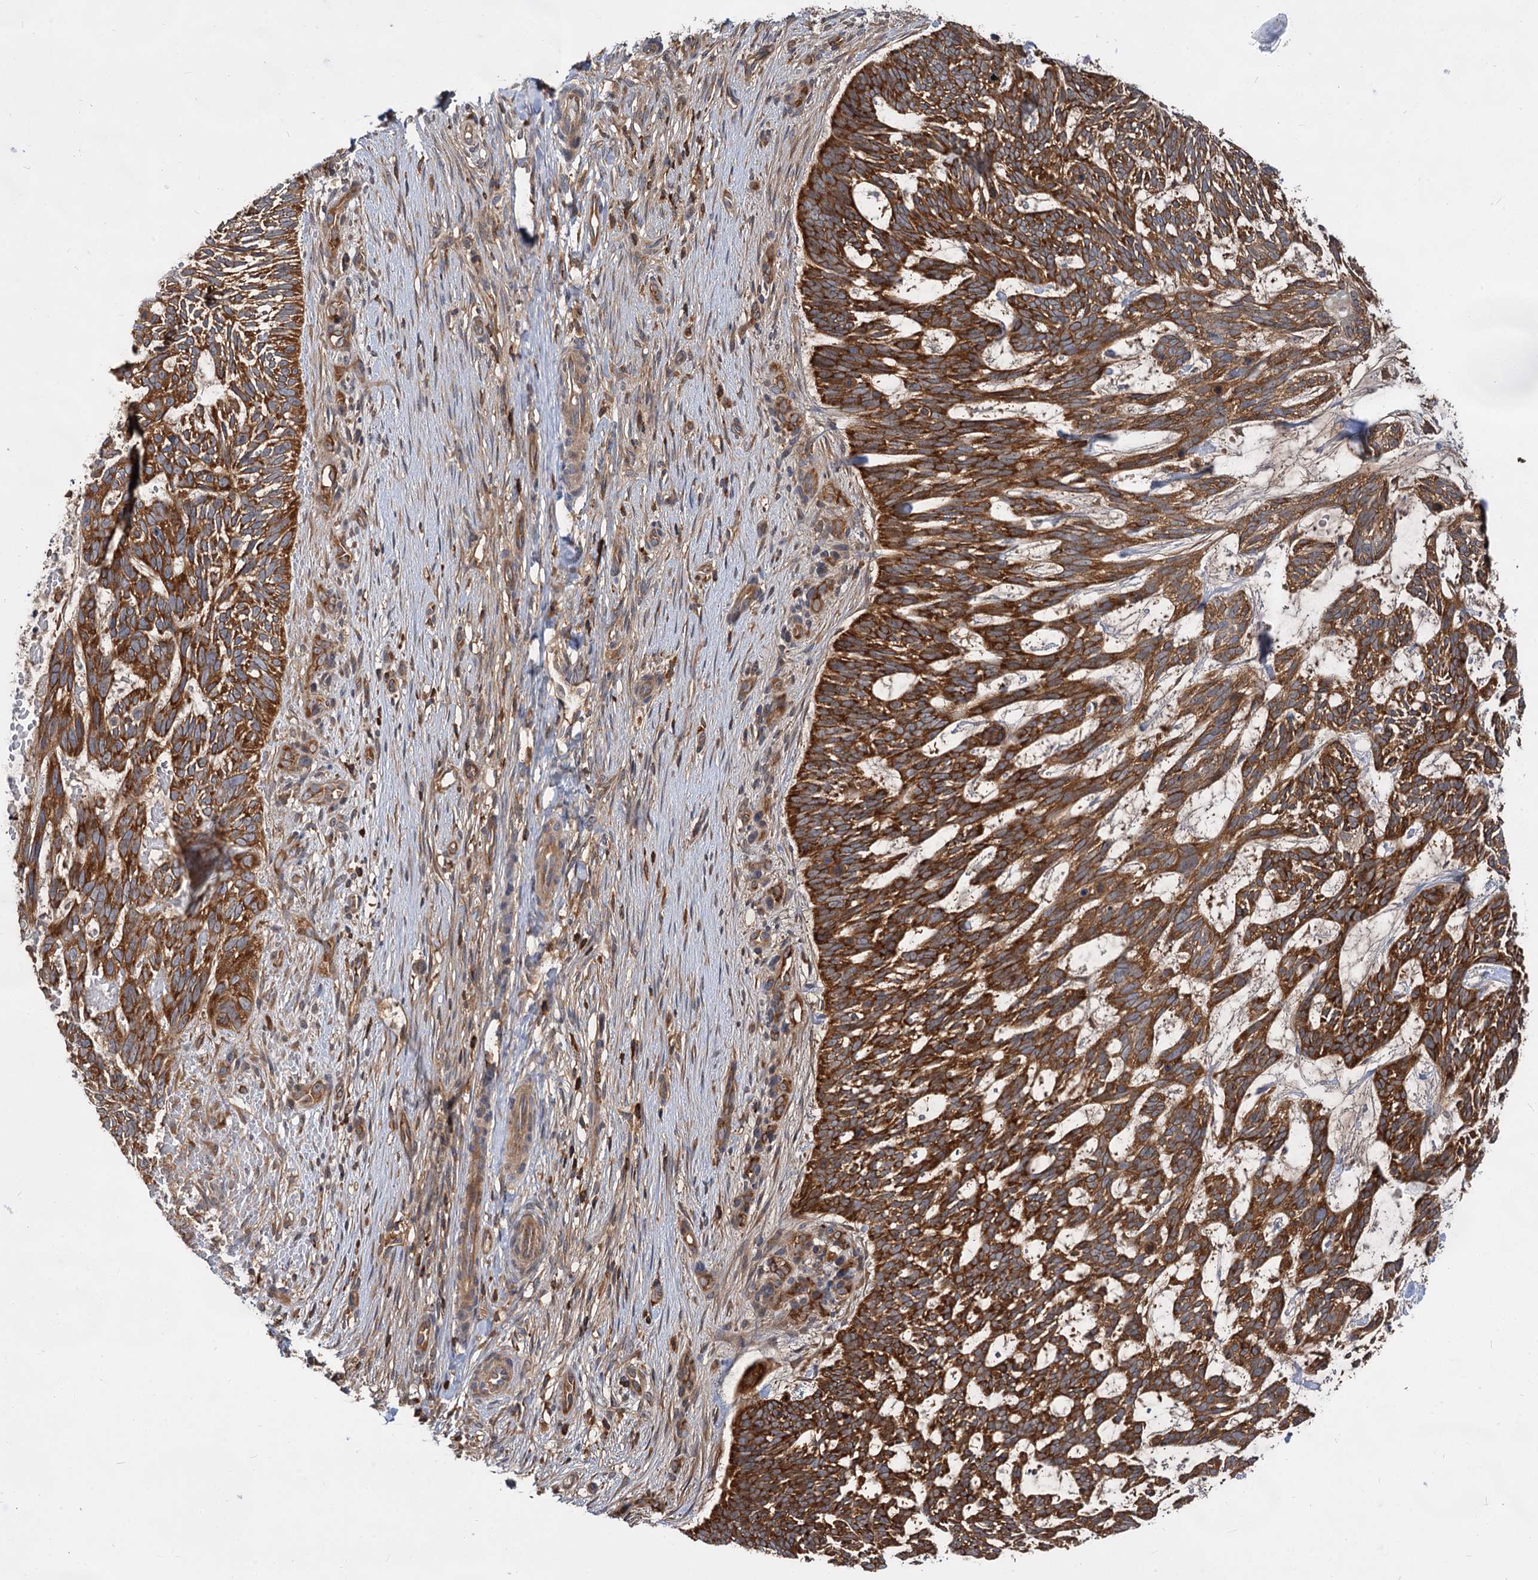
{"staining": {"intensity": "strong", "quantity": ">75%", "location": "cytoplasmic/membranous"}, "tissue": "skin cancer", "cell_type": "Tumor cells", "image_type": "cancer", "snomed": [{"axis": "morphology", "description": "Basal cell carcinoma"}, {"axis": "topography", "description": "Skin"}], "caption": "About >75% of tumor cells in skin basal cell carcinoma demonstrate strong cytoplasmic/membranous protein staining as visualized by brown immunohistochemical staining.", "gene": "PACS1", "patient": {"sex": "male", "age": 88}}